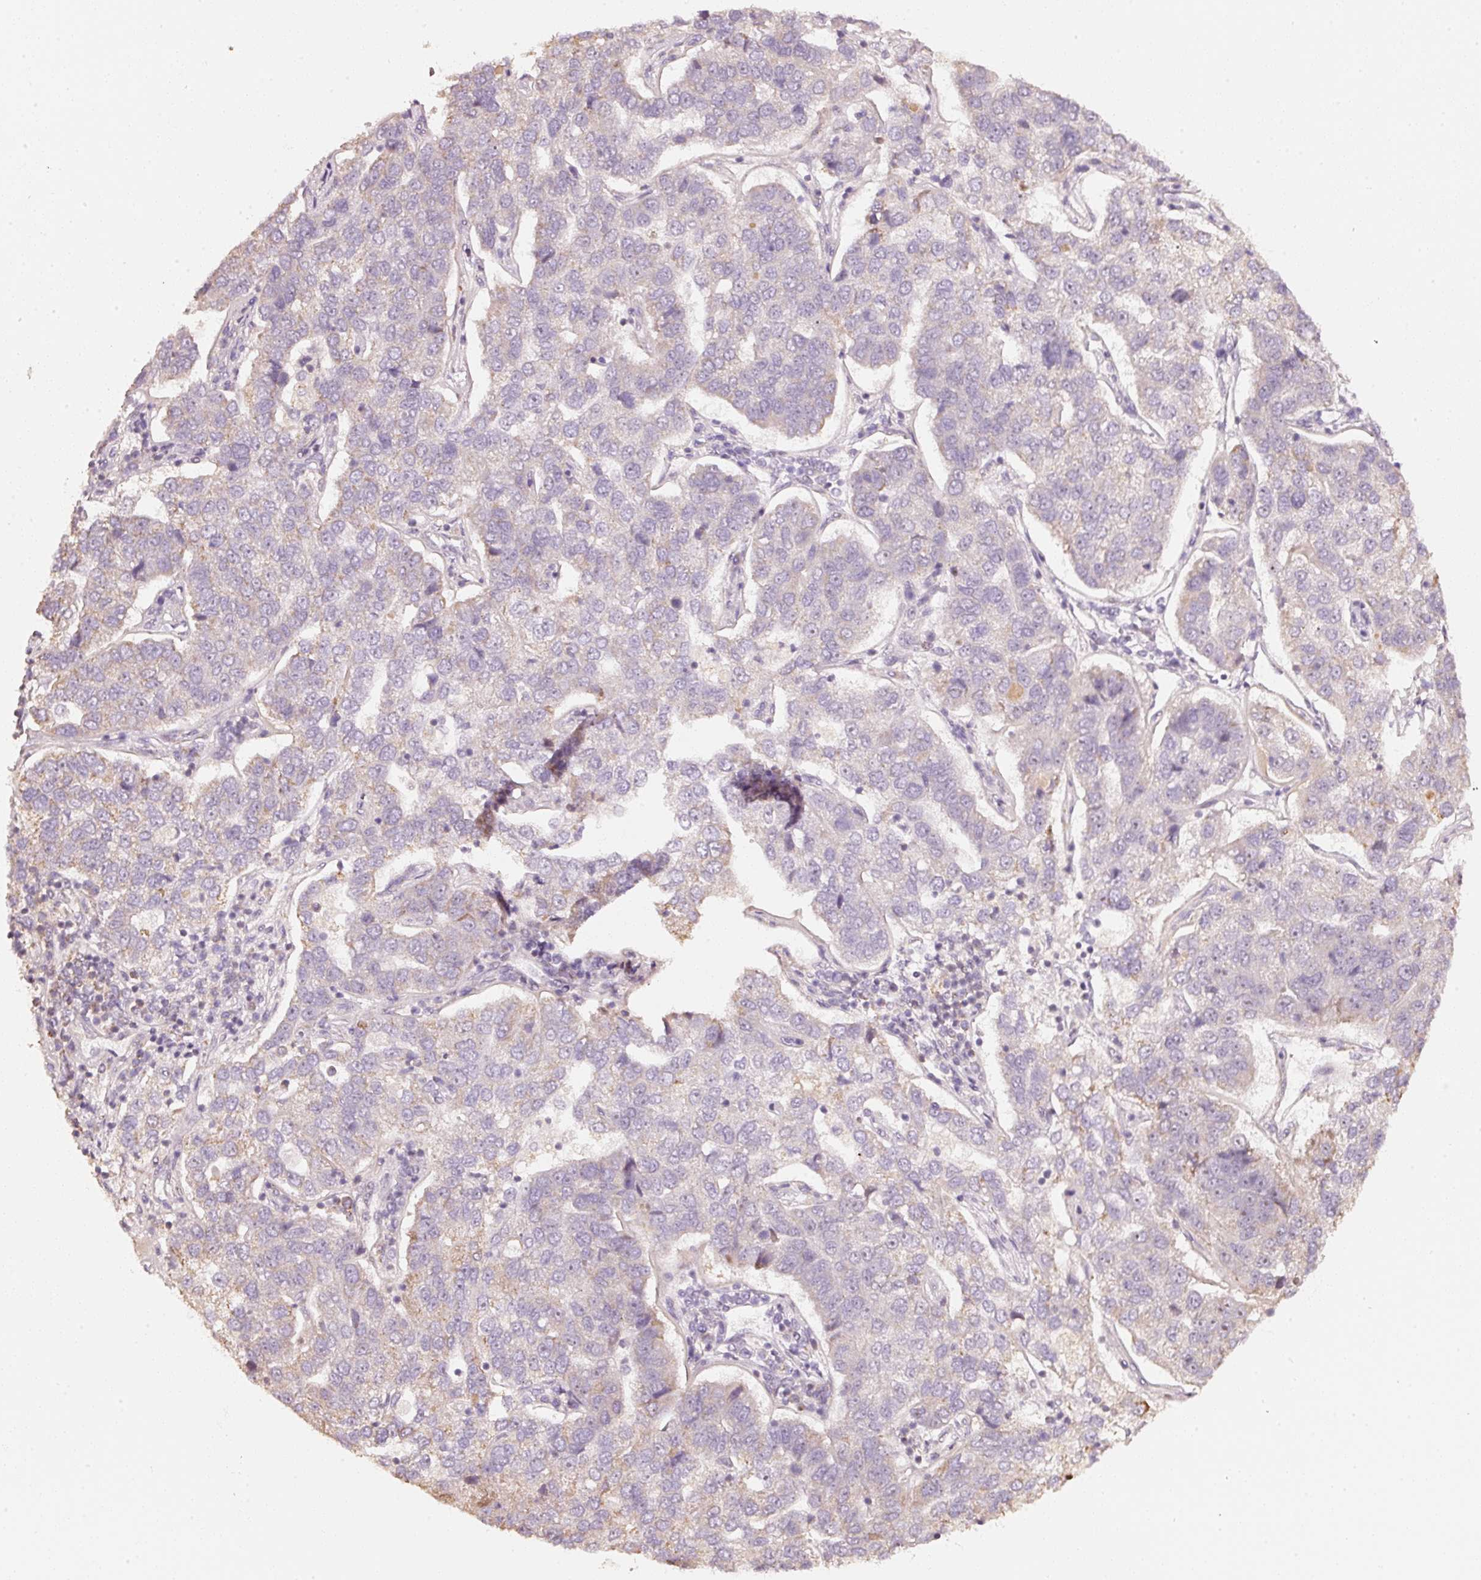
{"staining": {"intensity": "weak", "quantity": "<25%", "location": "cytoplasmic/membranous"}, "tissue": "pancreatic cancer", "cell_type": "Tumor cells", "image_type": "cancer", "snomed": [{"axis": "morphology", "description": "Adenocarcinoma, NOS"}, {"axis": "topography", "description": "Pancreas"}], "caption": "High magnification brightfield microscopy of adenocarcinoma (pancreatic) stained with DAB (brown) and counterstained with hematoxylin (blue): tumor cells show no significant positivity.", "gene": "RAB35", "patient": {"sex": "female", "age": 61}}